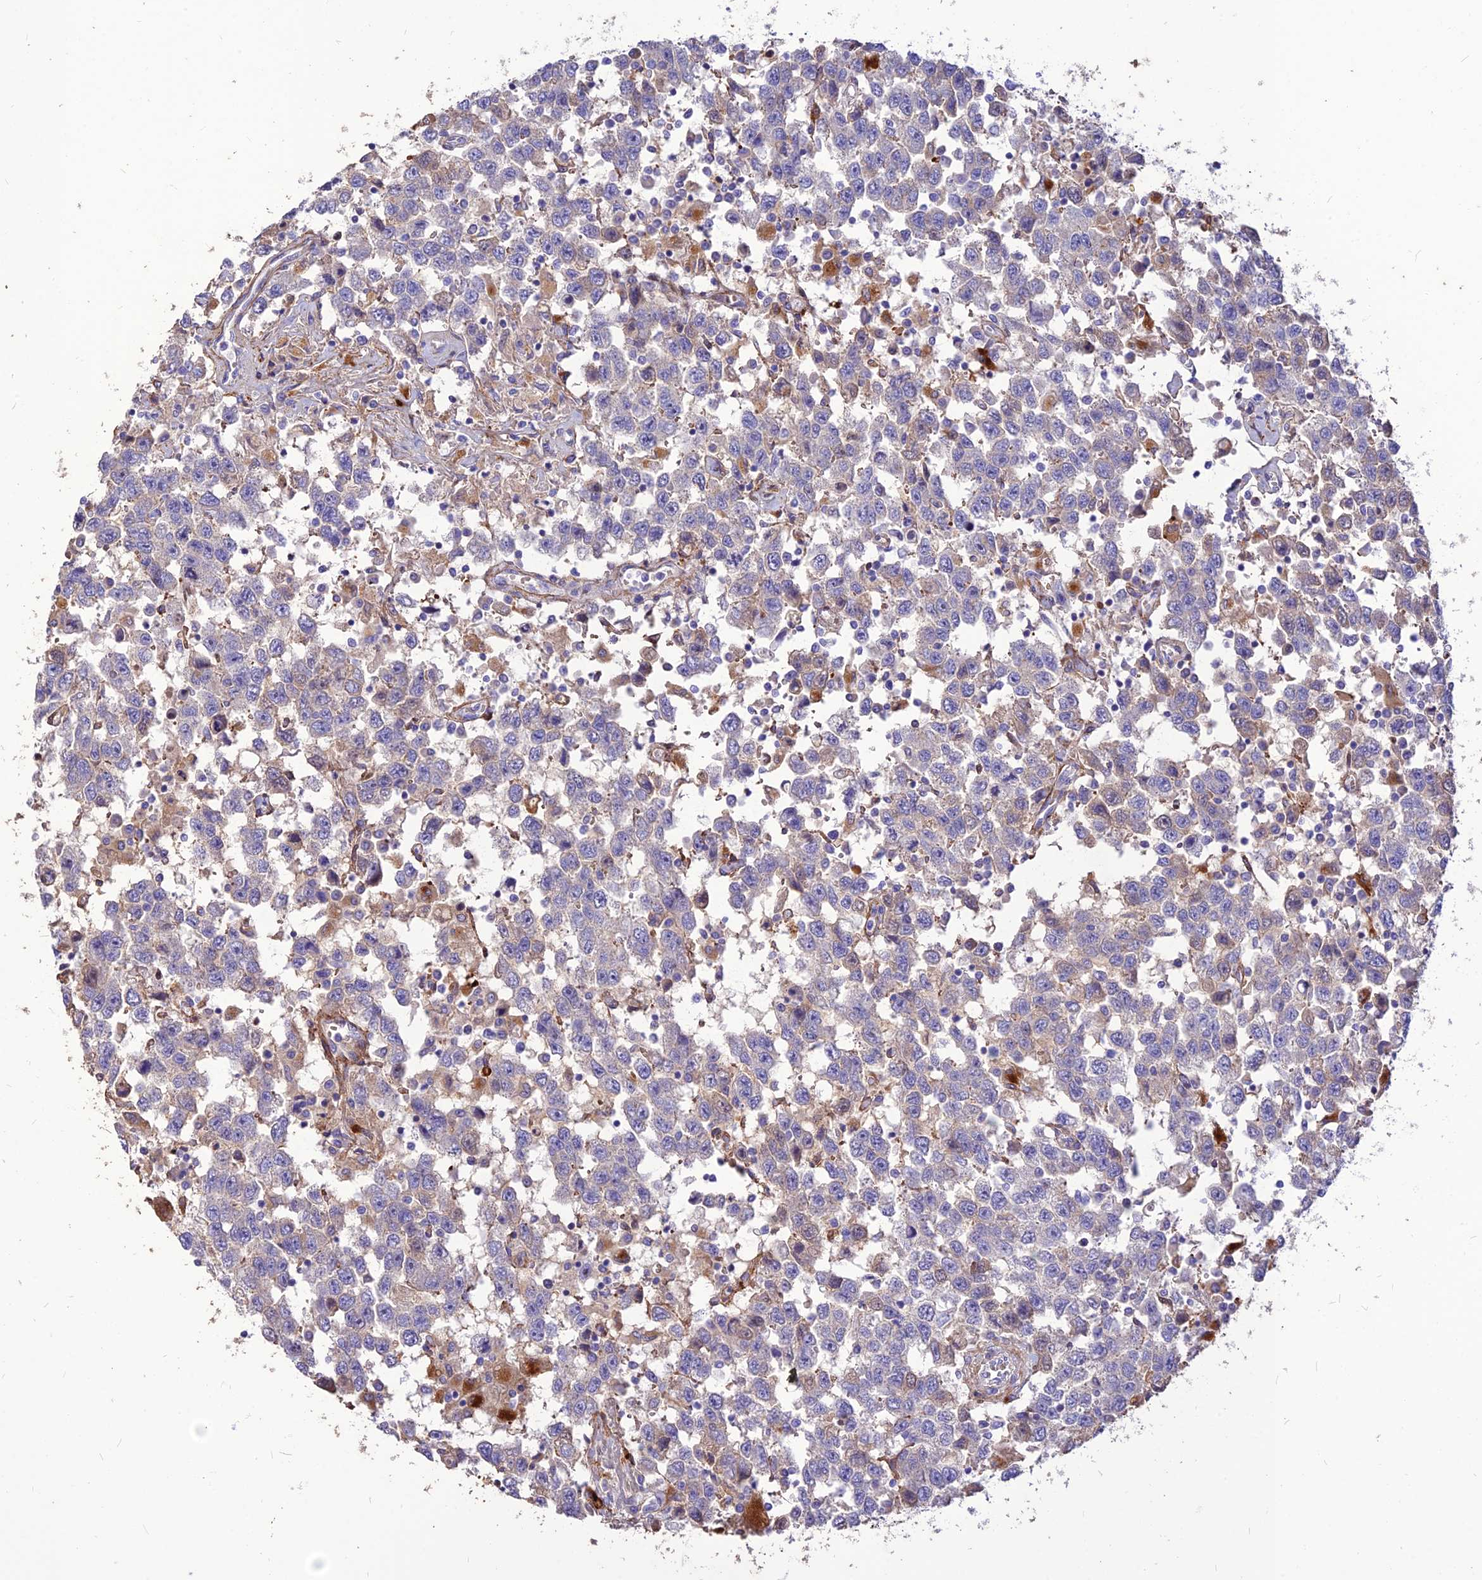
{"staining": {"intensity": "negative", "quantity": "none", "location": "none"}, "tissue": "testis cancer", "cell_type": "Tumor cells", "image_type": "cancer", "snomed": [{"axis": "morphology", "description": "Seminoma, NOS"}, {"axis": "topography", "description": "Testis"}], "caption": "The image displays no significant positivity in tumor cells of testis seminoma. (DAB immunohistochemistry (IHC), high magnification).", "gene": "RIMOC1", "patient": {"sex": "male", "age": 41}}